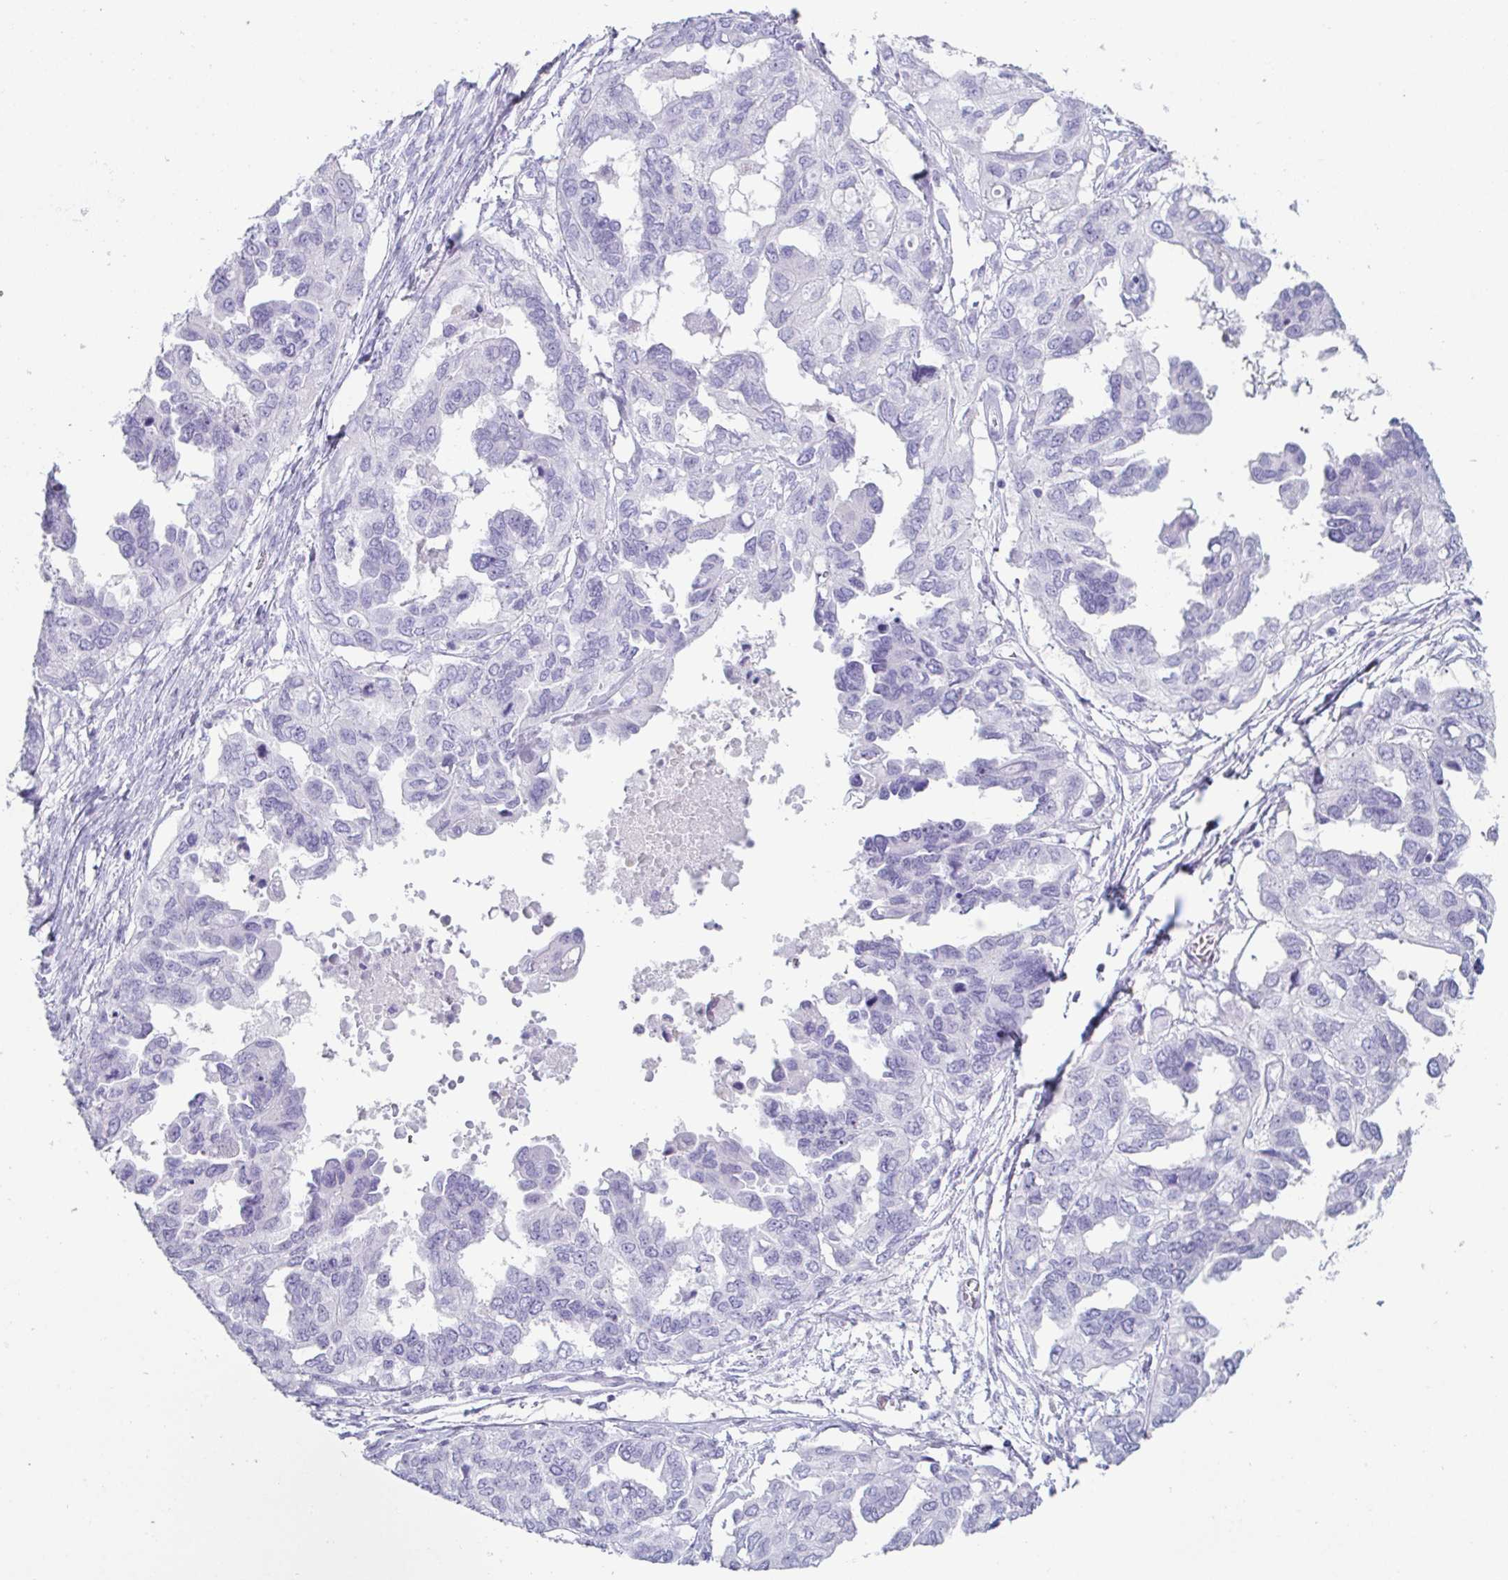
{"staining": {"intensity": "negative", "quantity": "none", "location": "none"}, "tissue": "ovarian cancer", "cell_type": "Tumor cells", "image_type": "cancer", "snomed": [{"axis": "morphology", "description": "Cystadenocarcinoma, serous, NOS"}, {"axis": "topography", "description": "Ovary"}], "caption": "Serous cystadenocarcinoma (ovarian) was stained to show a protein in brown. There is no significant expression in tumor cells. (DAB immunohistochemistry (IHC) visualized using brightfield microscopy, high magnification).", "gene": "CREG2", "patient": {"sex": "female", "age": 53}}